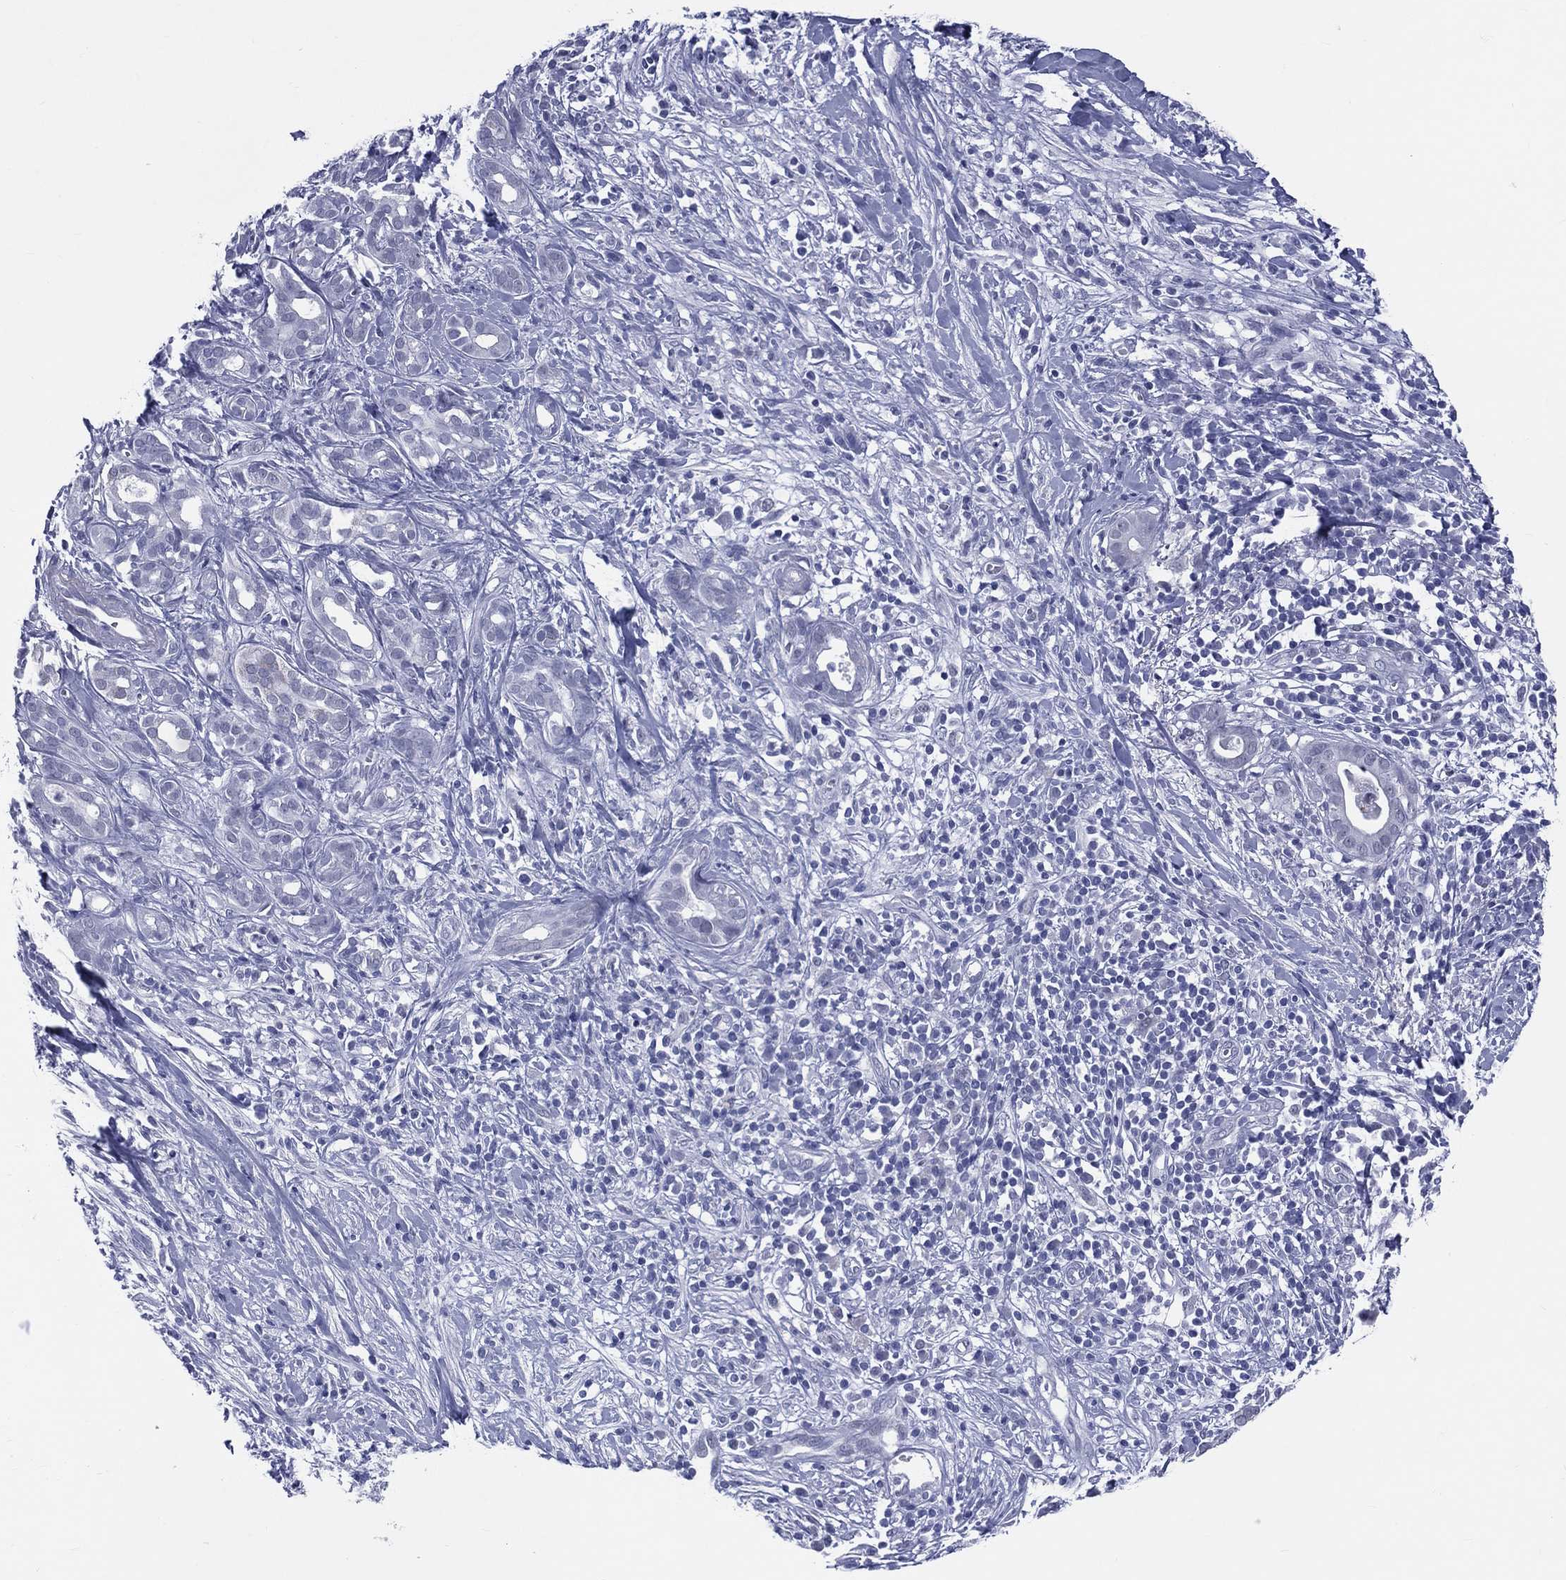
{"staining": {"intensity": "negative", "quantity": "none", "location": "none"}, "tissue": "pancreatic cancer", "cell_type": "Tumor cells", "image_type": "cancer", "snomed": [{"axis": "morphology", "description": "Adenocarcinoma, NOS"}, {"axis": "topography", "description": "Pancreas"}], "caption": "This is an IHC micrograph of pancreatic cancer (adenocarcinoma). There is no expression in tumor cells.", "gene": "MLLT10", "patient": {"sex": "male", "age": 61}}